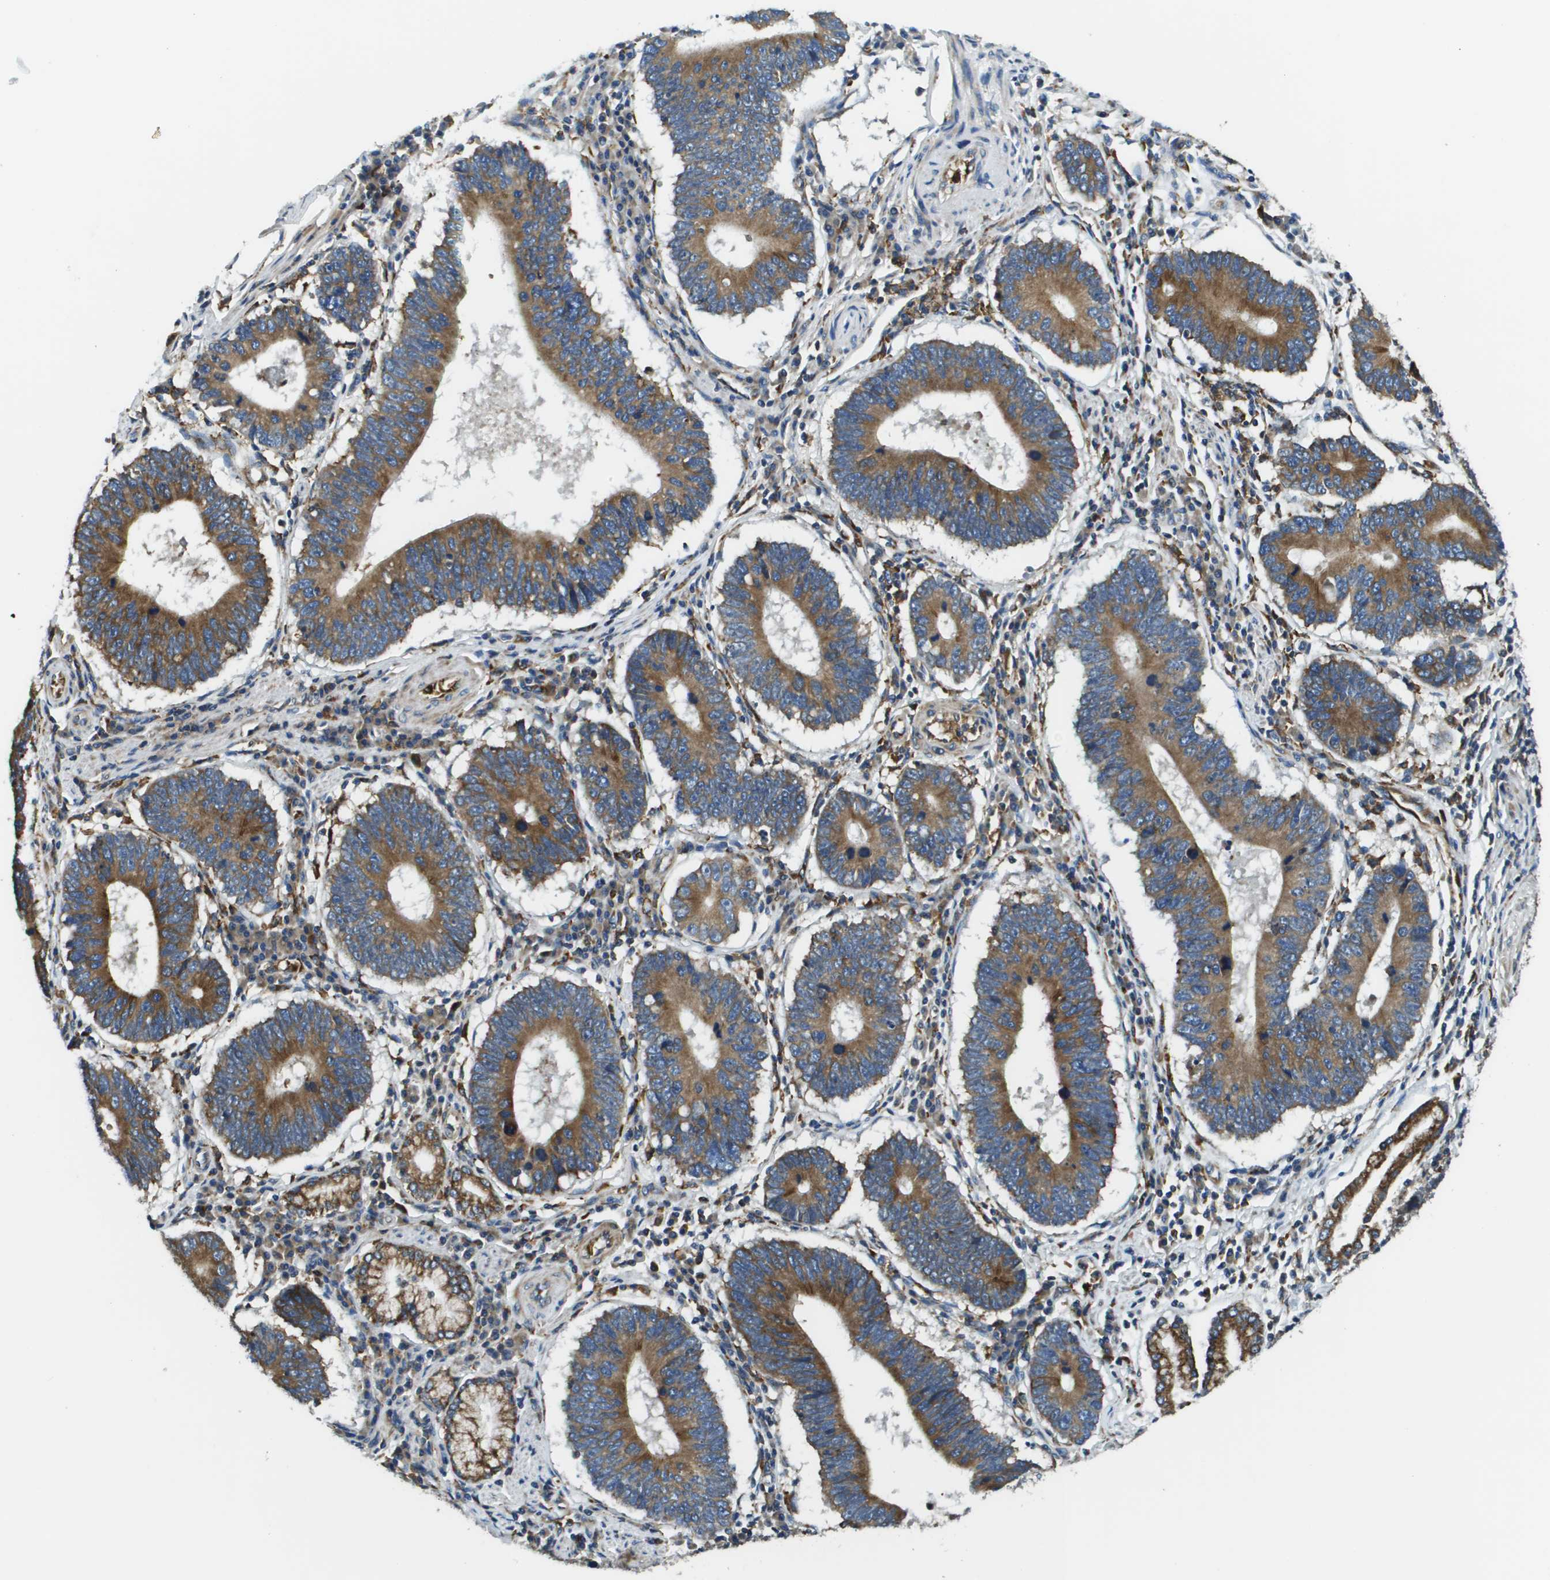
{"staining": {"intensity": "strong", "quantity": ">75%", "location": "cytoplasmic/membranous"}, "tissue": "stomach cancer", "cell_type": "Tumor cells", "image_type": "cancer", "snomed": [{"axis": "morphology", "description": "Adenocarcinoma, NOS"}, {"axis": "topography", "description": "Stomach"}], "caption": "About >75% of tumor cells in stomach cancer demonstrate strong cytoplasmic/membranous protein positivity as visualized by brown immunohistochemical staining.", "gene": "CNPY3", "patient": {"sex": "male", "age": 59}}